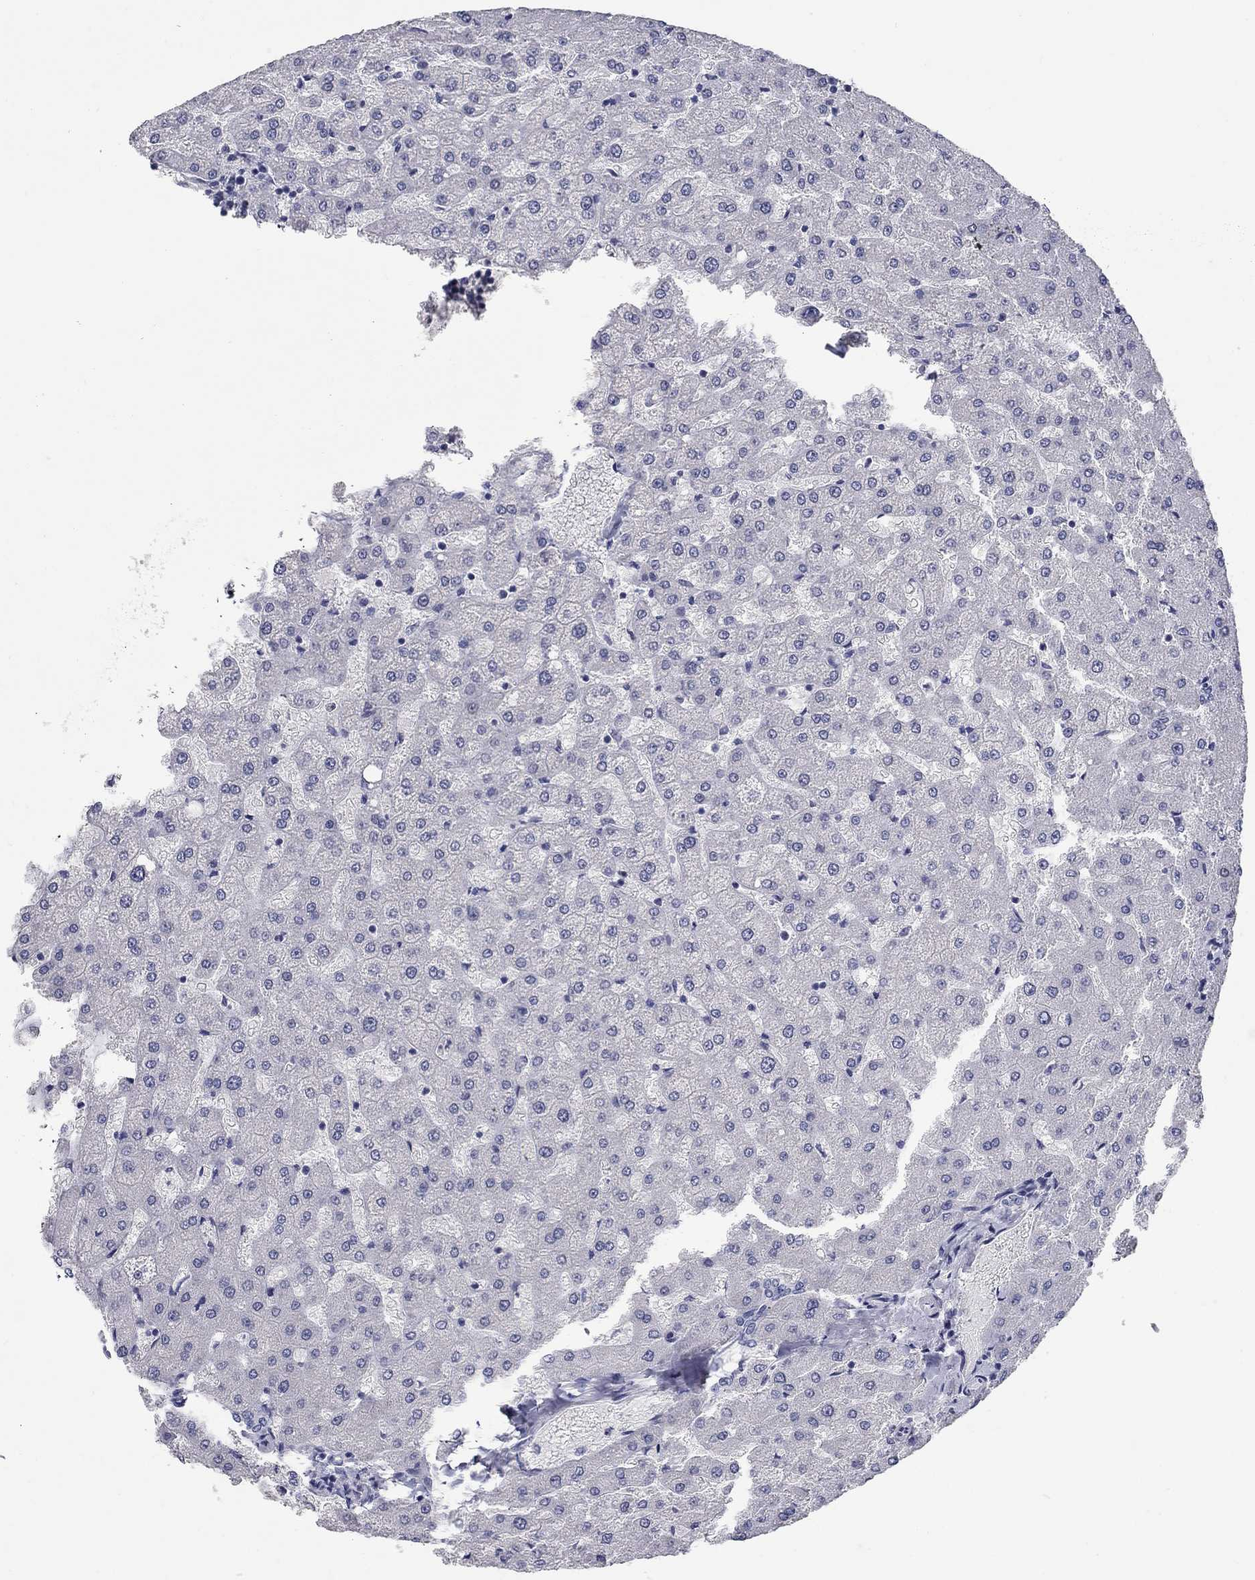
{"staining": {"intensity": "negative", "quantity": "none", "location": "none"}, "tissue": "liver", "cell_type": "Cholangiocytes", "image_type": "normal", "snomed": [{"axis": "morphology", "description": "Normal tissue, NOS"}, {"axis": "topography", "description": "Liver"}], "caption": "Immunohistochemistry histopathology image of normal liver stained for a protein (brown), which displays no positivity in cholangiocytes.", "gene": "ELAVL4", "patient": {"sex": "female", "age": 50}}